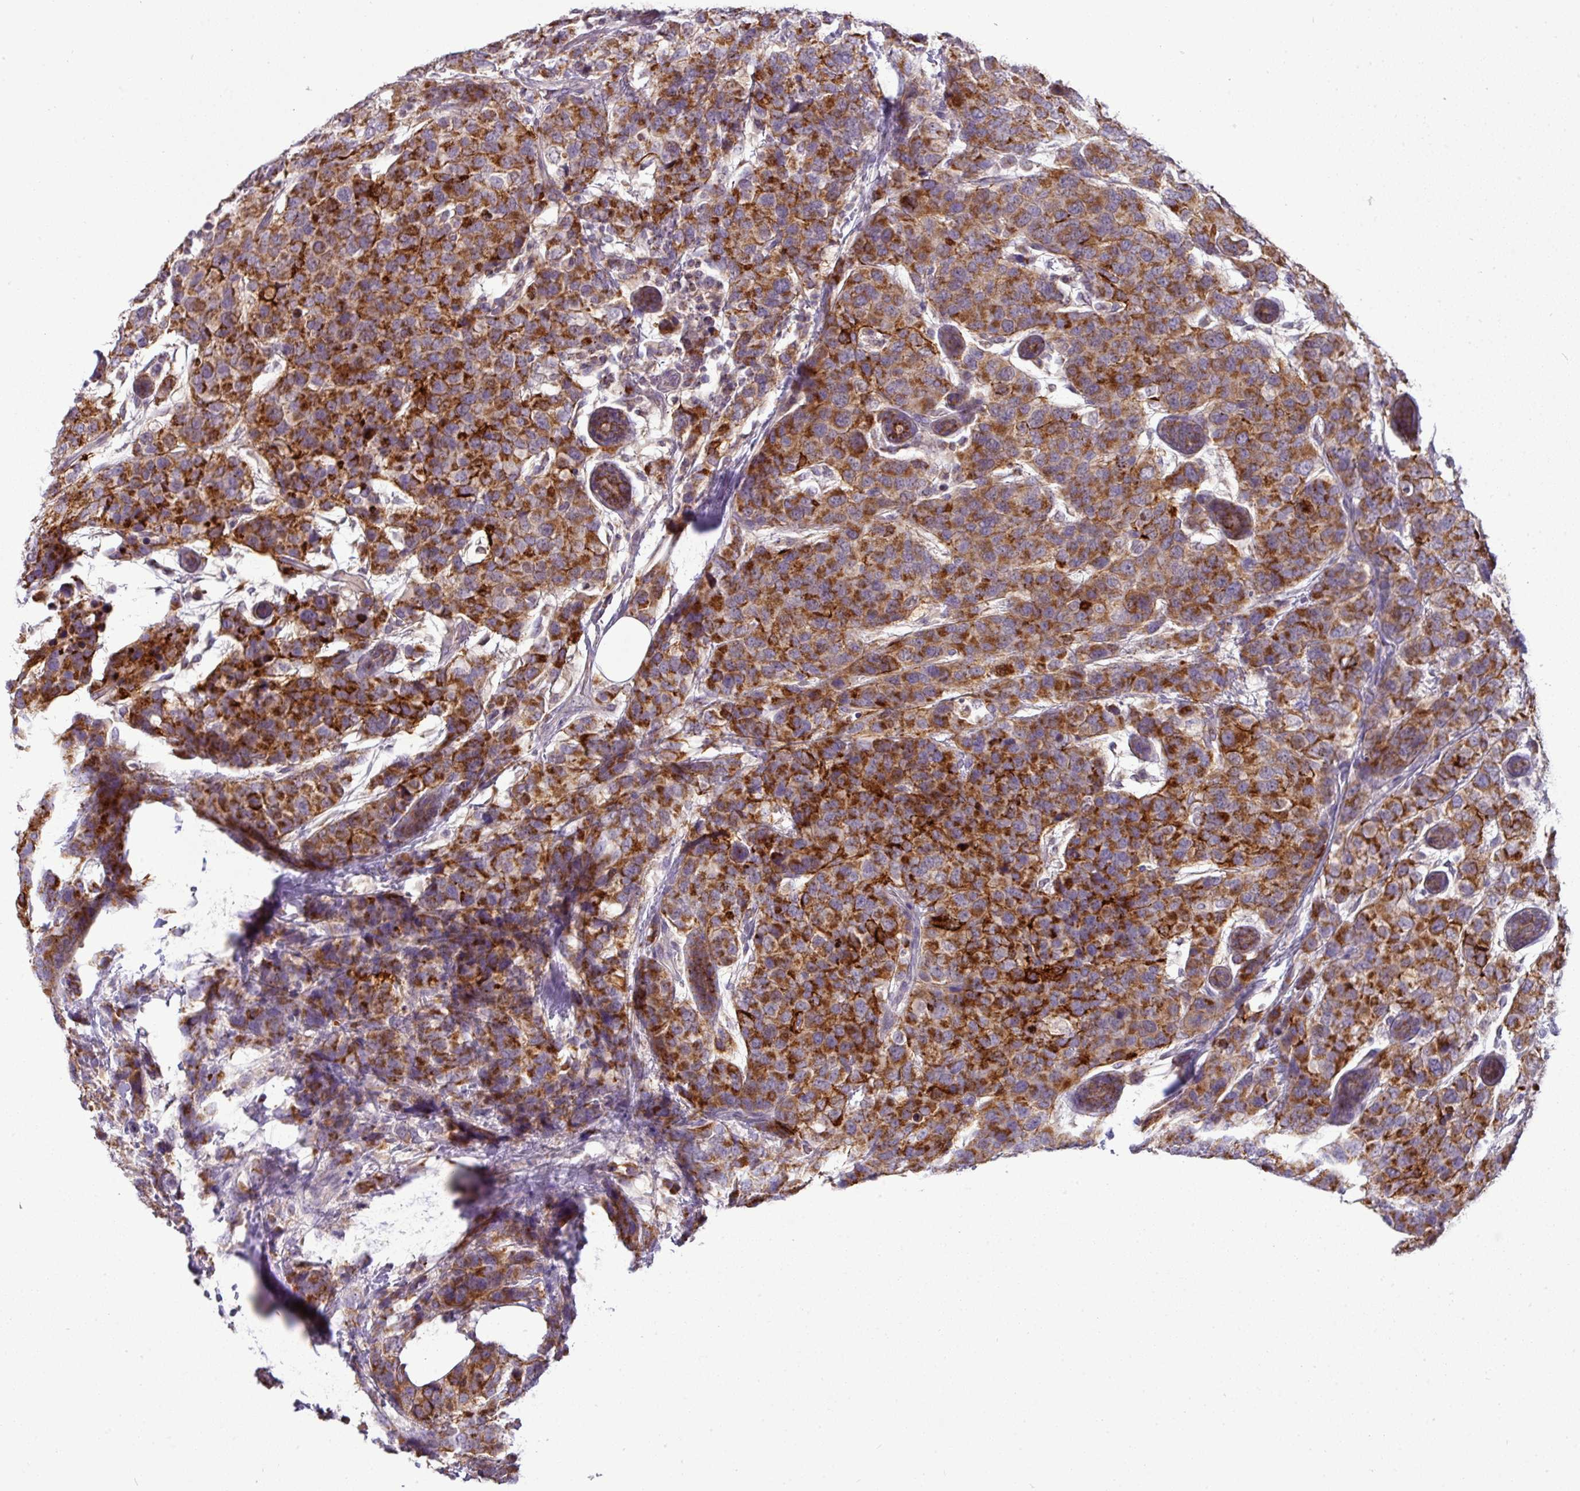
{"staining": {"intensity": "strong", "quantity": ">75%", "location": "cytoplasmic/membranous"}, "tissue": "breast cancer", "cell_type": "Tumor cells", "image_type": "cancer", "snomed": [{"axis": "morphology", "description": "Lobular carcinoma"}, {"axis": "topography", "description": "Breast"}], "caption": "Protein staining of breast lobular carcinoma tissue exhibits strong cytoplasmic/membranous expression in approximately >75% of tumor cells. (DAB IHC, brown staining for protein, blue staining for nuclei).", "gene": "TRAPPC1", "patient": {"sex": "female", "age": 59}}